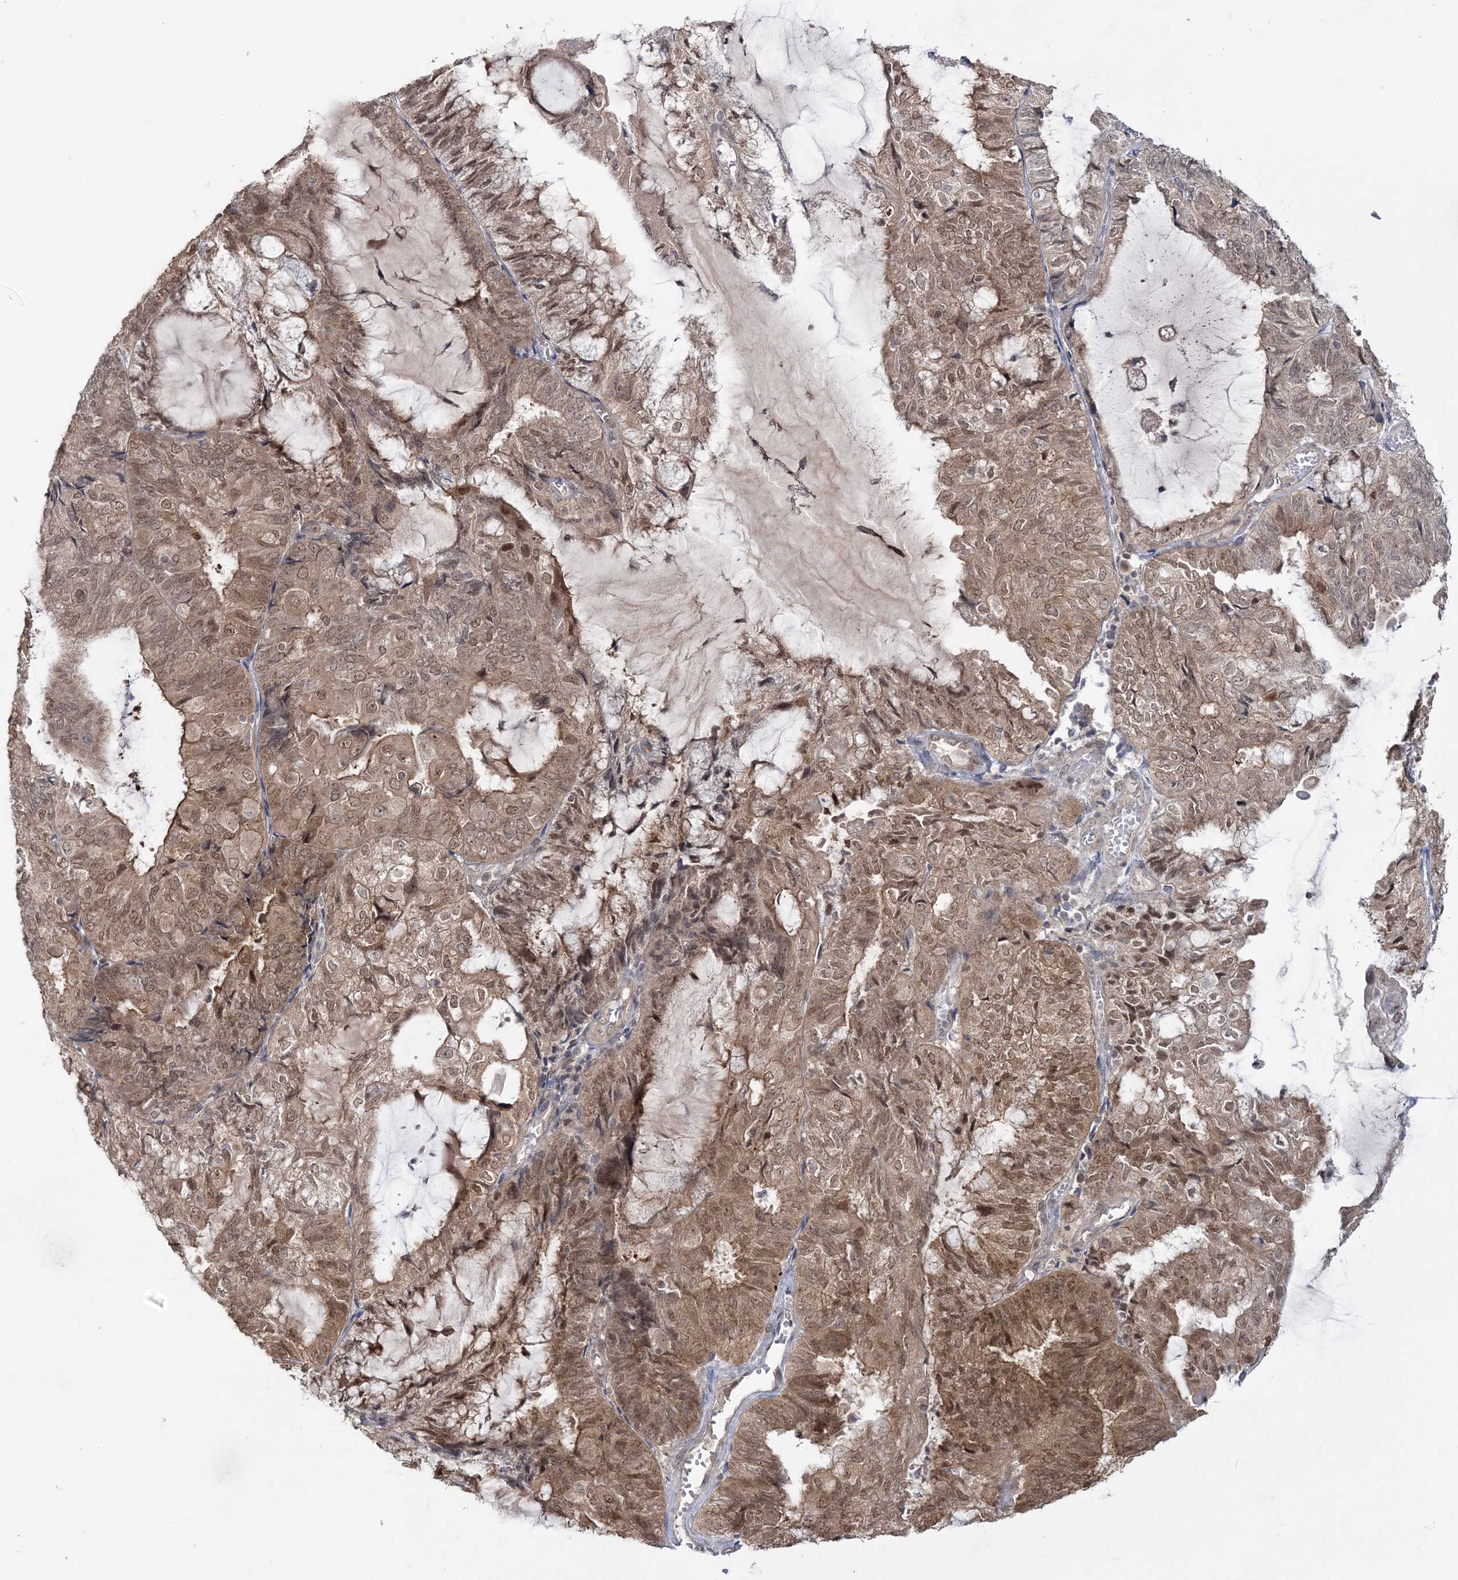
{"staining": {"intensity": "moderate", "quantity": ">75%", "location": "cytoplasmic/membranous,nuclear"}, "tissue": "endometrial cancer", "cell_type": "Tumor cells", "image_type": "cancer", "snomed": [{"axis": "morphology", "description": "Adenocarcinoma, NOS"}, {"axis": "topography", "description": "Endometrium"}], "caption": "Tumor cells display moderate cytoplasmic/membranous and nuclear positivity in about >75% of cells in endometrial cancer (adenocarcinoma).", "gene": "ZFAND6", "patient": {"sex": "female", "age": 81}}